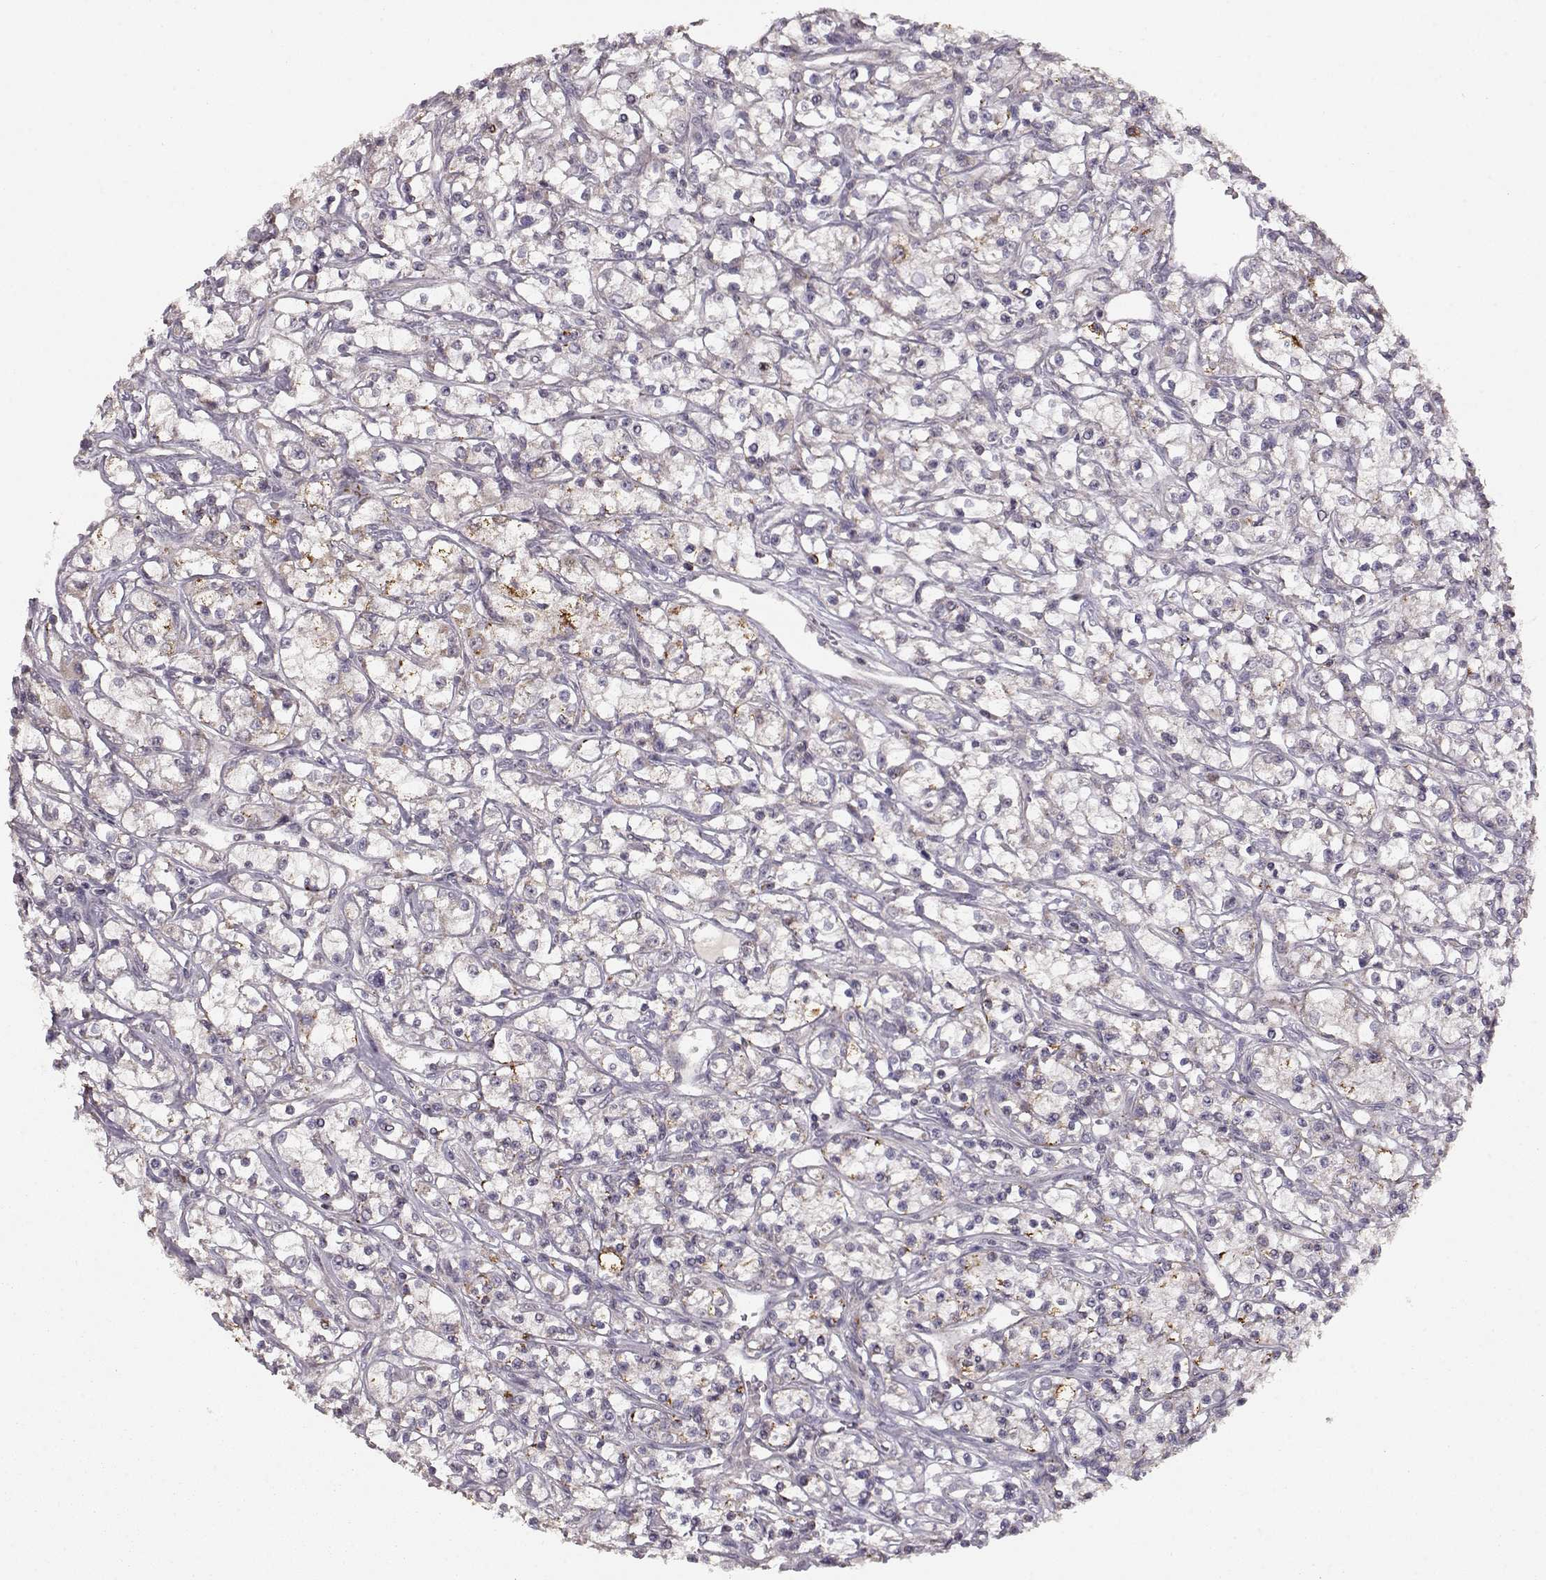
{"staining": {"intensity": "strong", "quantity": "<25%", "location": "cytoplasmic/membranous"}, "tissue": "renal cancer", "cell_type": "Tumor cells", "image_type": "cancer", "snomed": [{"axis": "morphology", "description": "Adenocarcinoma, NOS"}, {"axis": "topography", "description": "Kidney"}], "caption": "Immunohistochemistry (IHC) photomicrograph of neoplastic tissue: renal cancer stained using immunohistochemistry (IHC) displays medium levels of strong protein expression localized specifically in the cytoplasmic/membranous of tumor cells, appearing as a cytoplasmic/membranous brown color.", "gene": "CMTM3", "patient": {"sex": "female", "age": 59}}